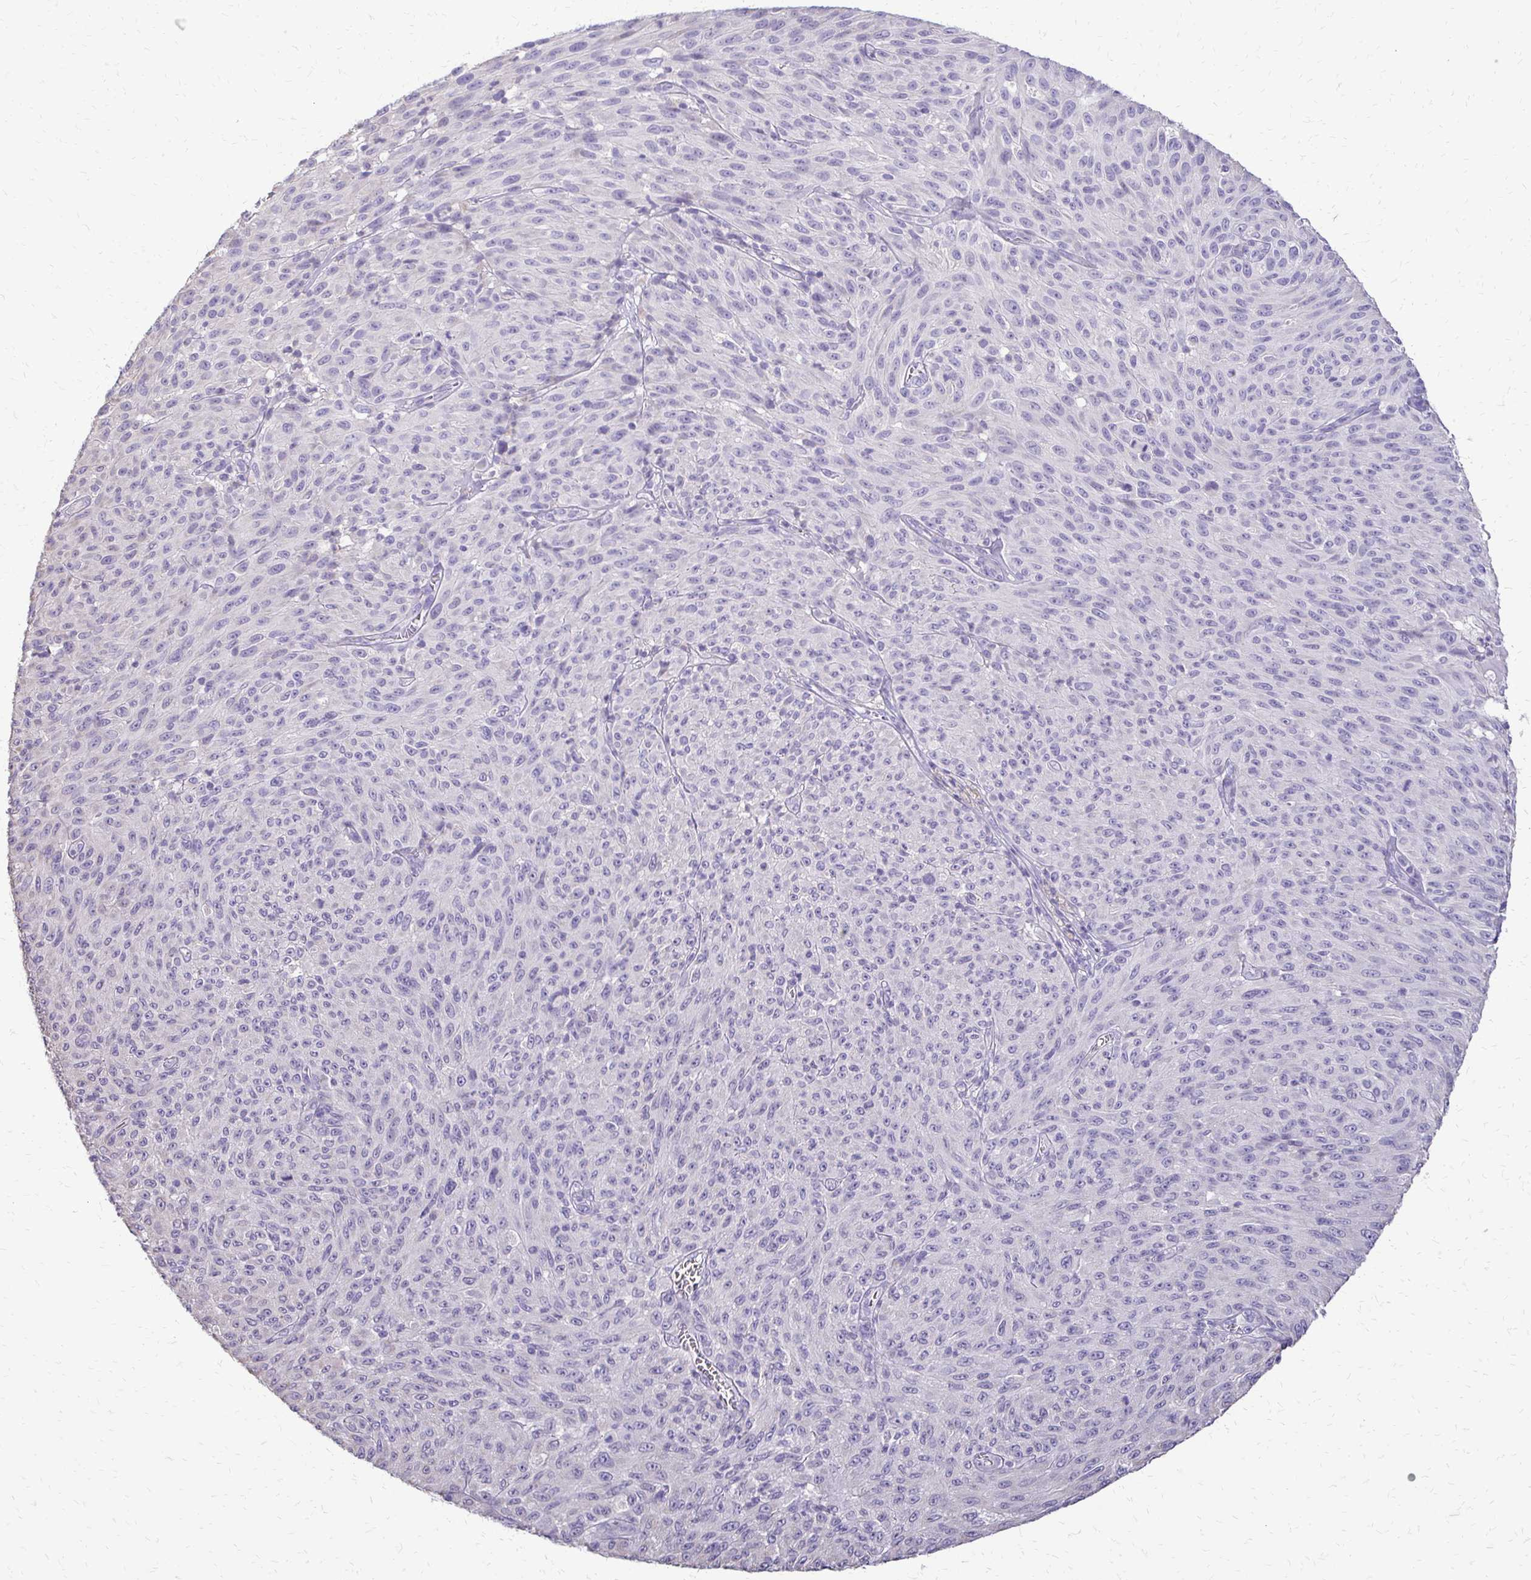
{"staining": {"intensity": "negative", "quantity": "none", "location": "none"}, "tissue": "melanoma", "cell_type": "Tumor cells", "image_type": "cancer", "snomed": [{"axis": "morphology", "description": "Malignant melanoma, NOS"}, {"axis": "topography", "description": "Skin"}], "caption": "Tumor cells show no significant protein expression in malignant melanoma.", "gene": "ALPG", "patient": {"sex": "male", "age": 85}}